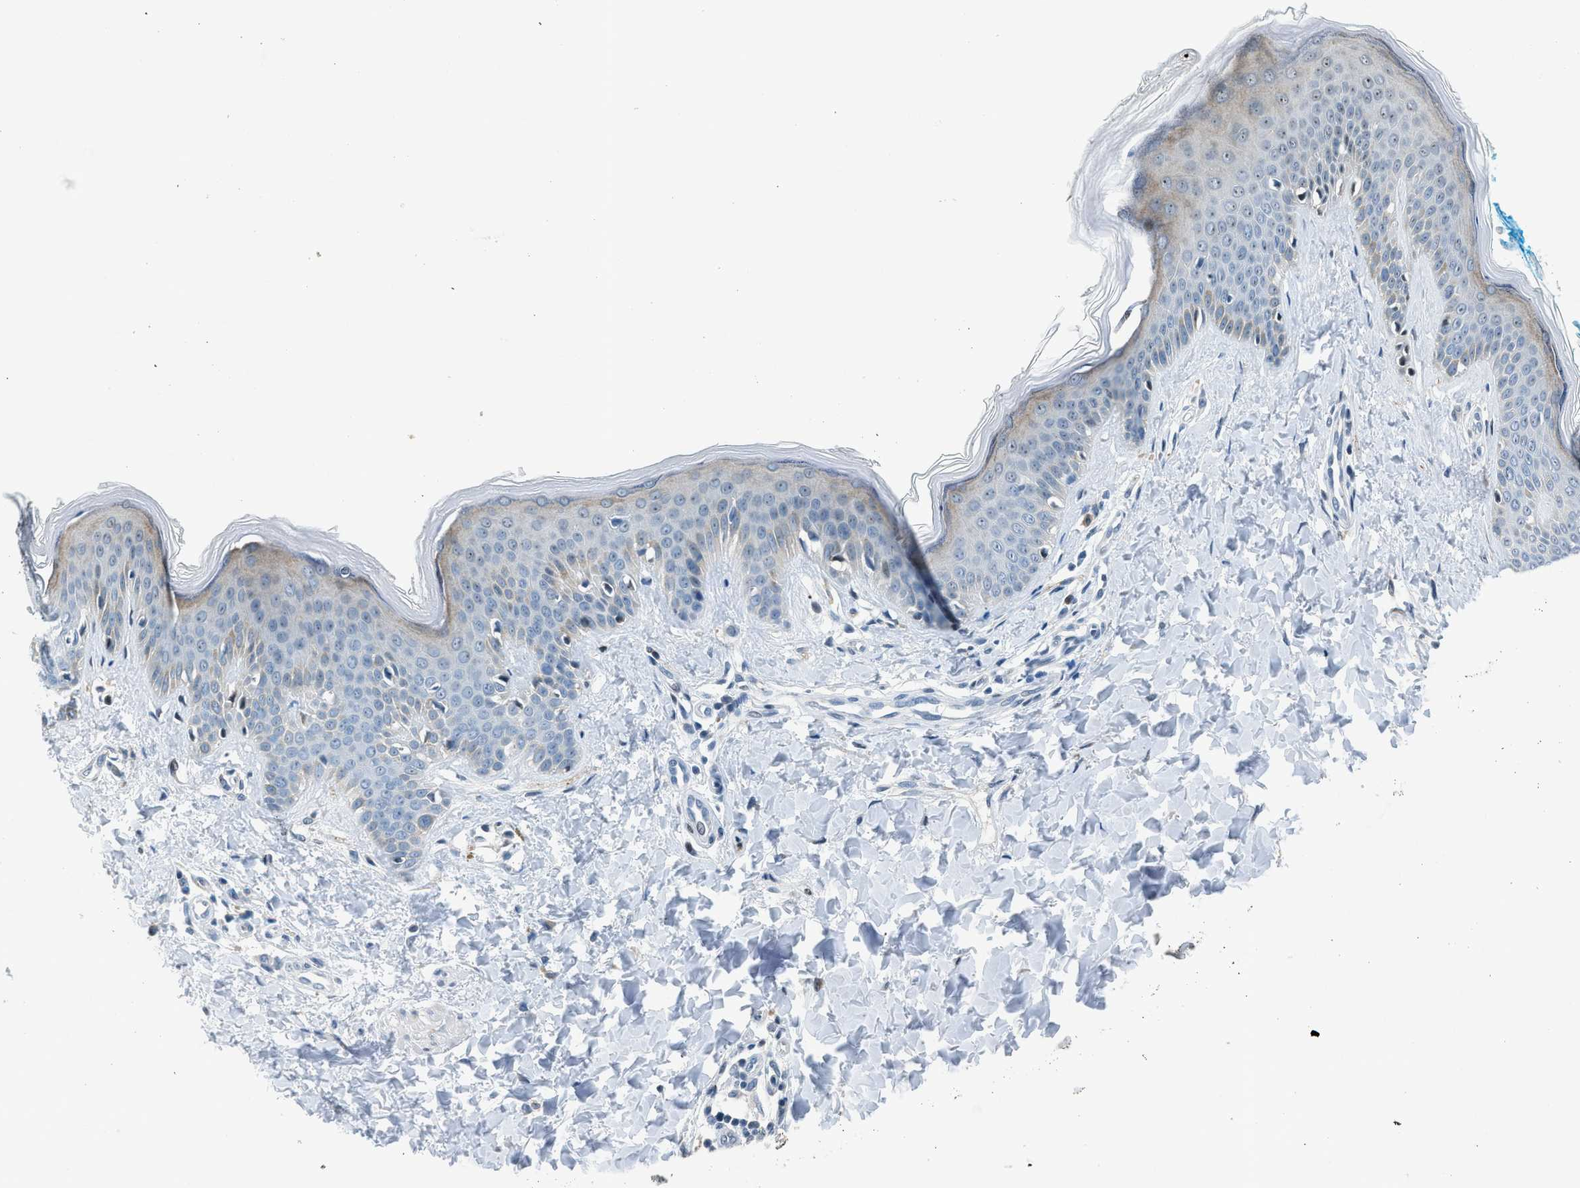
{"staining": {"intensity": "negative", "quantity": "none", "location": "none"}, "tissue": "skin", "cell_type": "Fibroblasts", "image_type": "normal", "snomed": [{"axis": "morphology", "description": "Normal tissue, NOS"}, {"axis": "topography", "description": "Skin"}], "caption": "High magnification brightfield microscopy of unremarkable skin stained with DAB (3,3'-diaminobenzidine) (brown) and counterstained with hematoxylin (blue): fibroblasts show no significant staining. (DAB (3,3'-diaminobenzidine) IHC with hematoxylin counter stain).", "gene": "RNF41", "patient": {"sex": "female", "age": 17}}